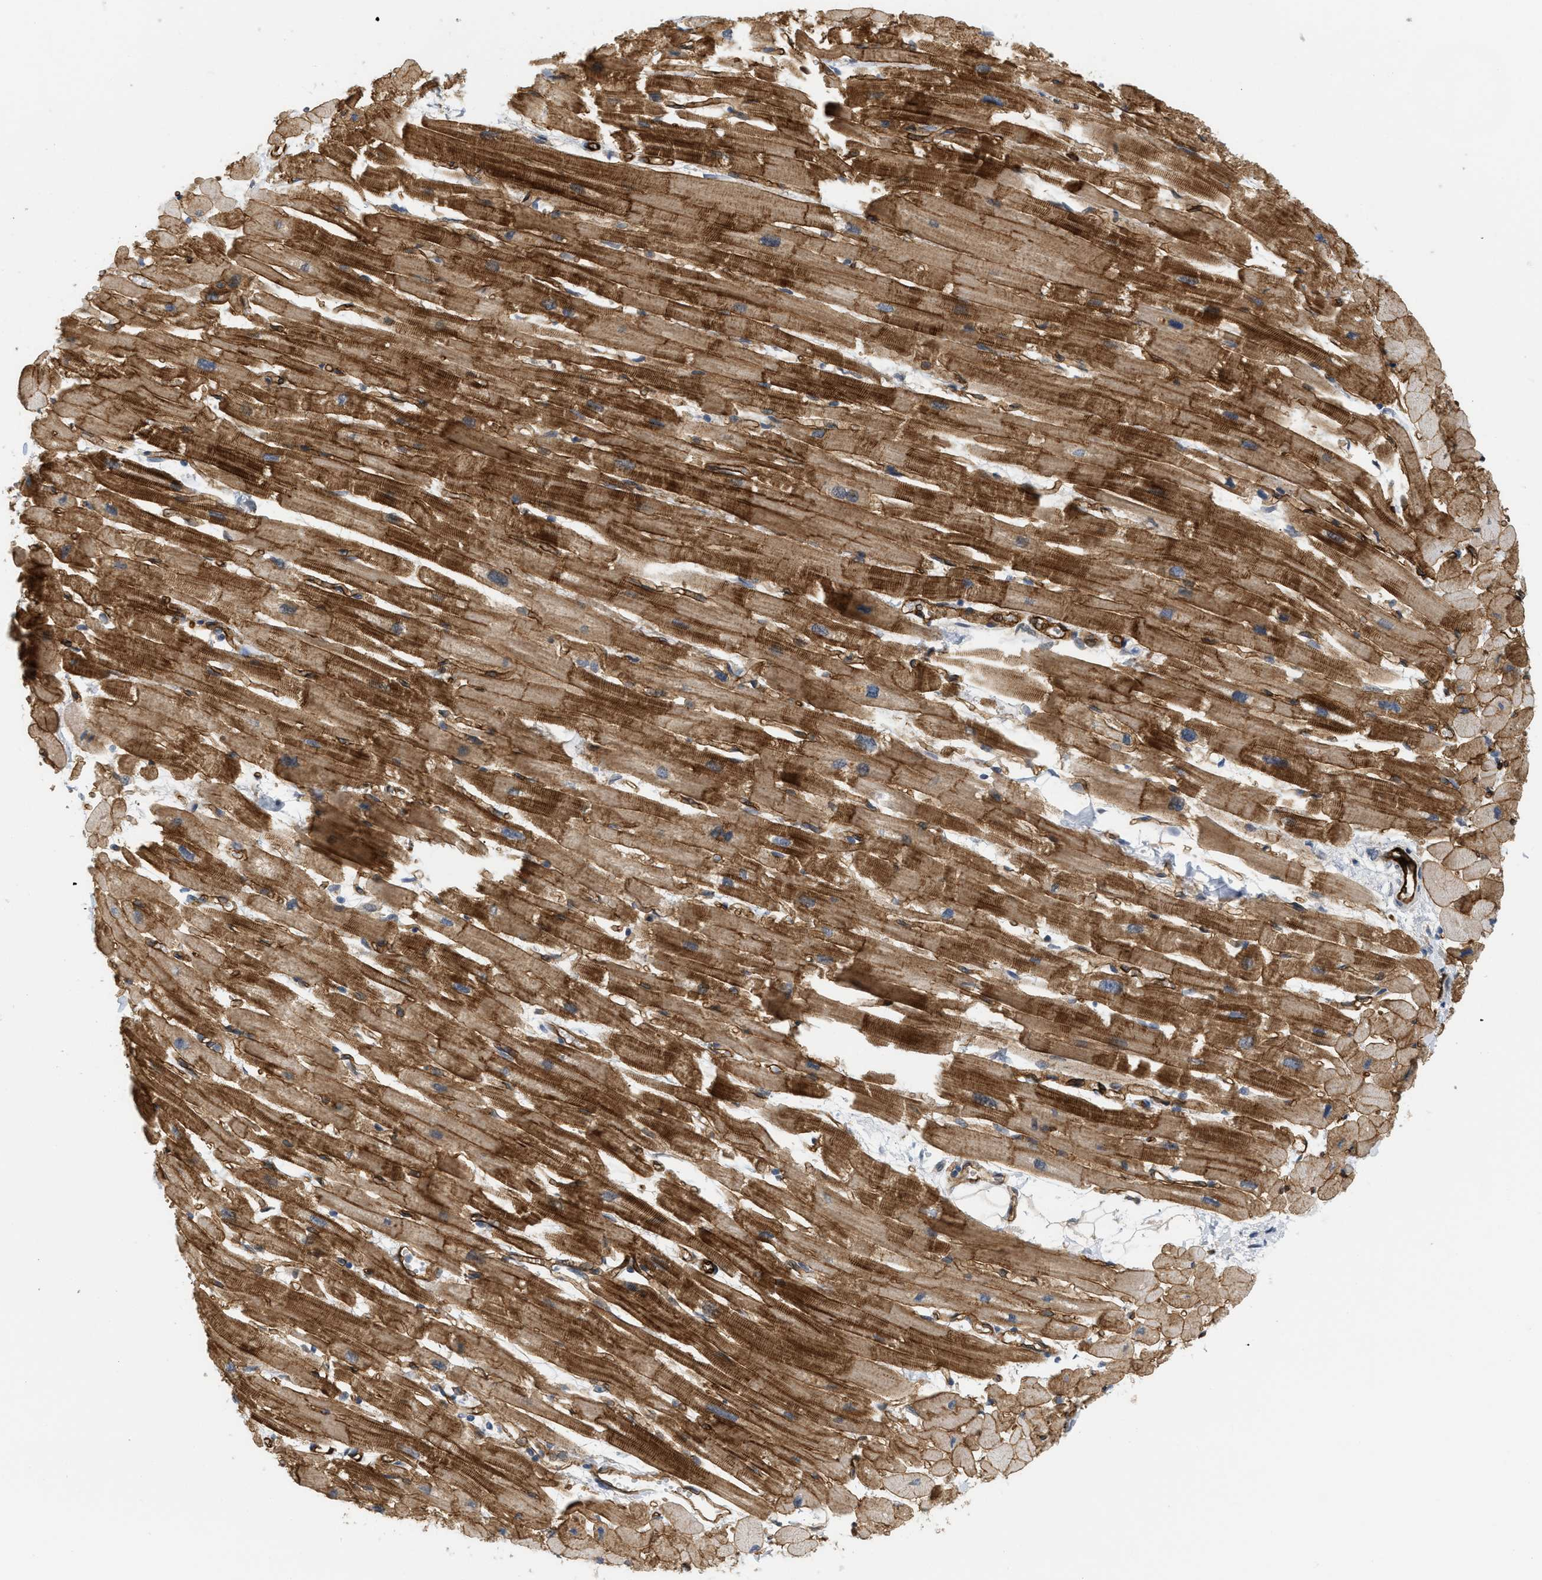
{"staining": {"intensity": "strong", "quantity": "25%-75%", "location": "cytoplasmic/membranous"}, "tissue": "heart muscle", "cell_type": "Cardiomyocytes", "image_type": "normal", "snomed": [{"axis": "morphology", "description": "Normal tissue, NOS"}, {"axis": "topography", "description": "Heart"}], "caption": "An immunohistochemistry (IHC) micrograph of unremarkable tissue is shown. Protein staining in brown labels strong cytoplasmic/membranous positivity in heart muscle within cardiomyocytes.", "gene": "PALMD", "patient": {"sex": "female", "age": 54}}